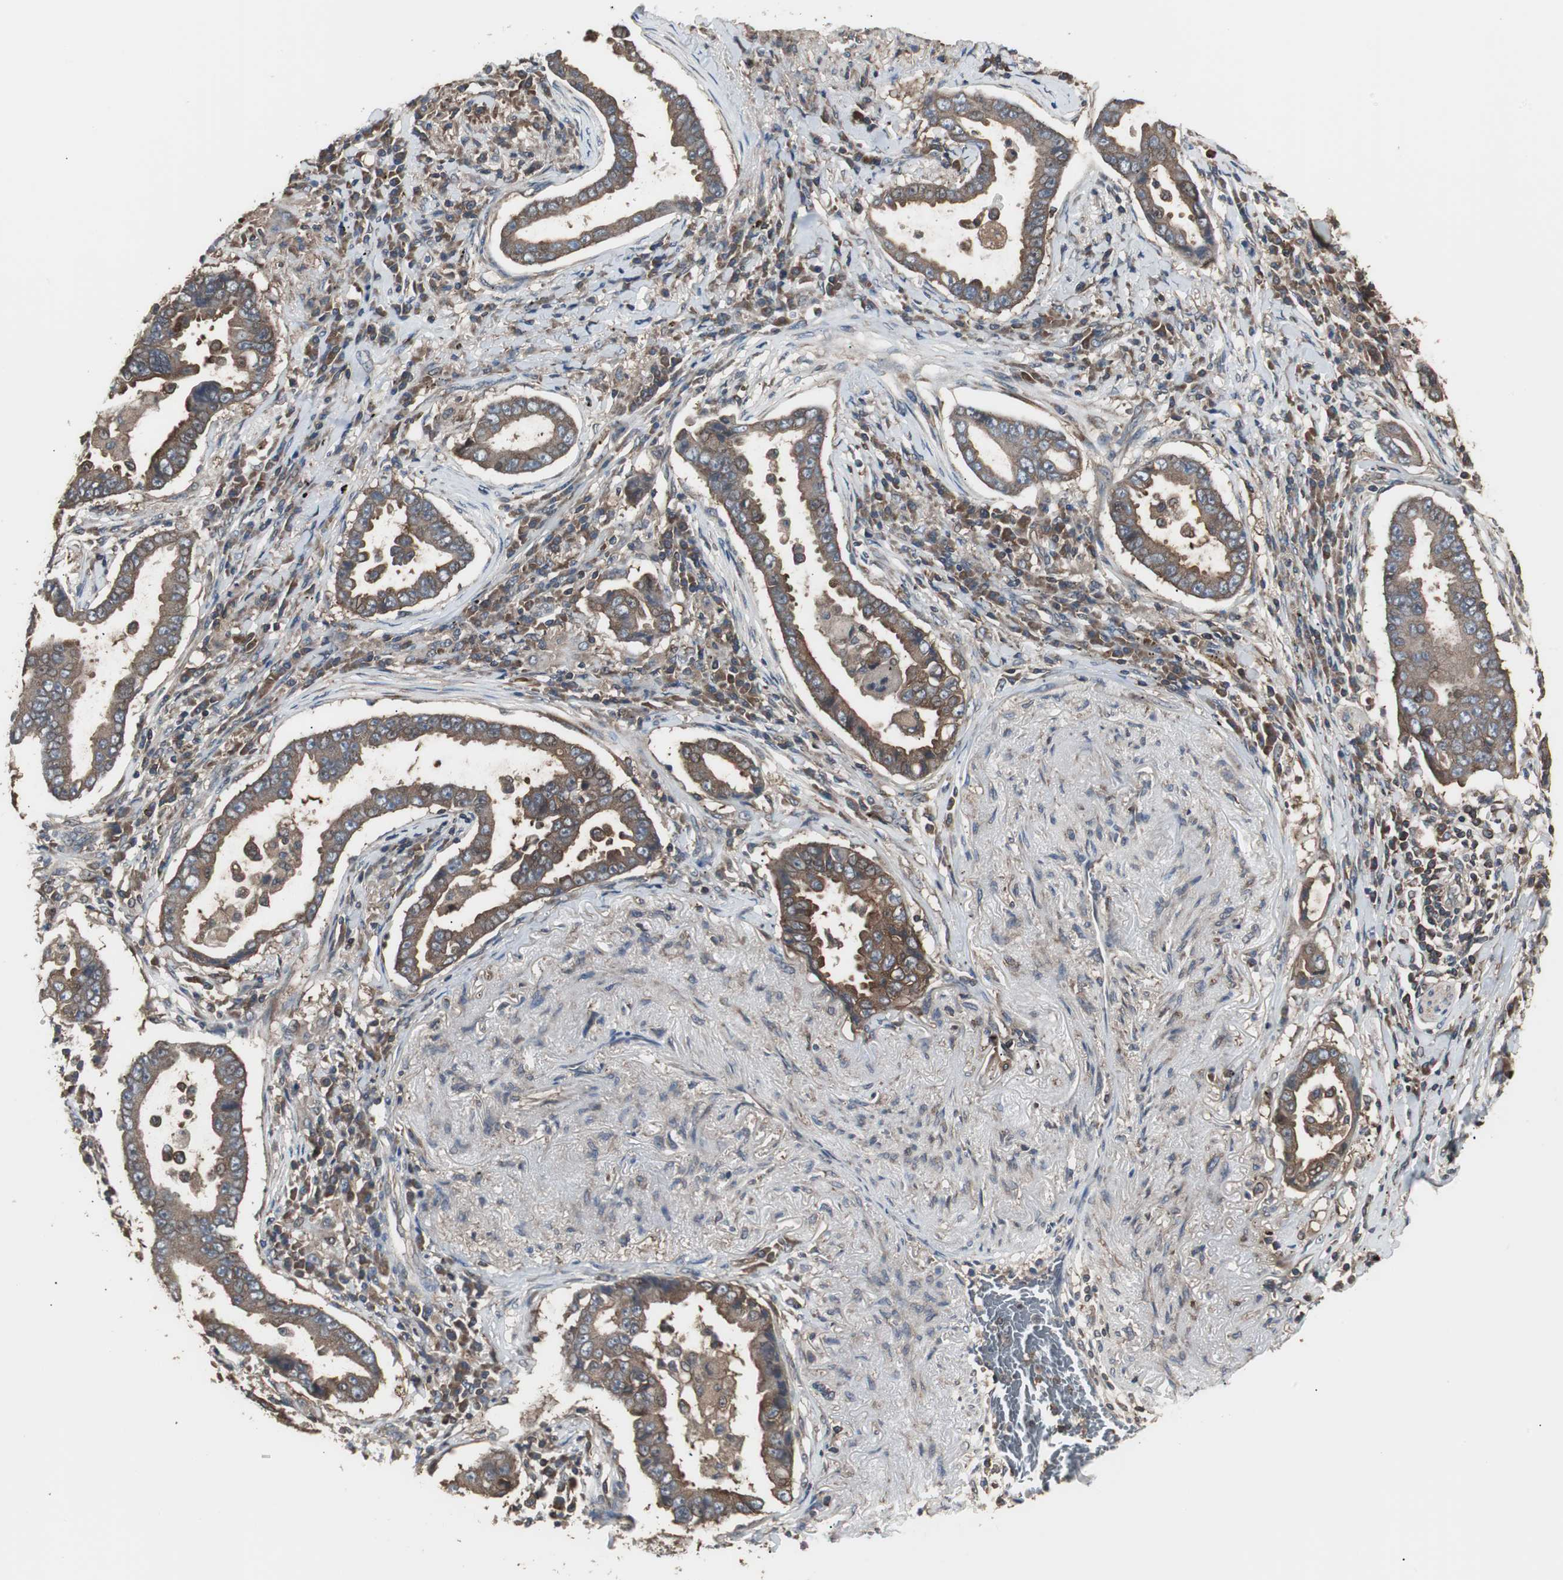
{"staining": {"intensity": "moderate", "quantity": ">75%", "location": "cytoplasmic/membranous"}, "tissue": "lung cancer", "cell_type": "Tumor cells", "image_type": "cancer", "snomed": [{"axis": "morphology", "description": "Normal tissue, NOS"}, {"axis": "morphology", "description": "Inflammation, NOS"}, {"axis": "morphology", "description": "Adenocarcinoma, NOS"}, {"axis": "topography", "description": "Lung"}], "caption": "Immunohistochemistry photomicrograph of neoplastic tissue: lung adenocarcinoma stained using IHC shows medium levels of moderate protein expression localized specifically in the cytoplasmic/membranous of tumor cells, appearing as a cytoplasmic/membranous brown color.", "gene": "CAPNS1", "patient": {"sex": "female", "age": 64}}